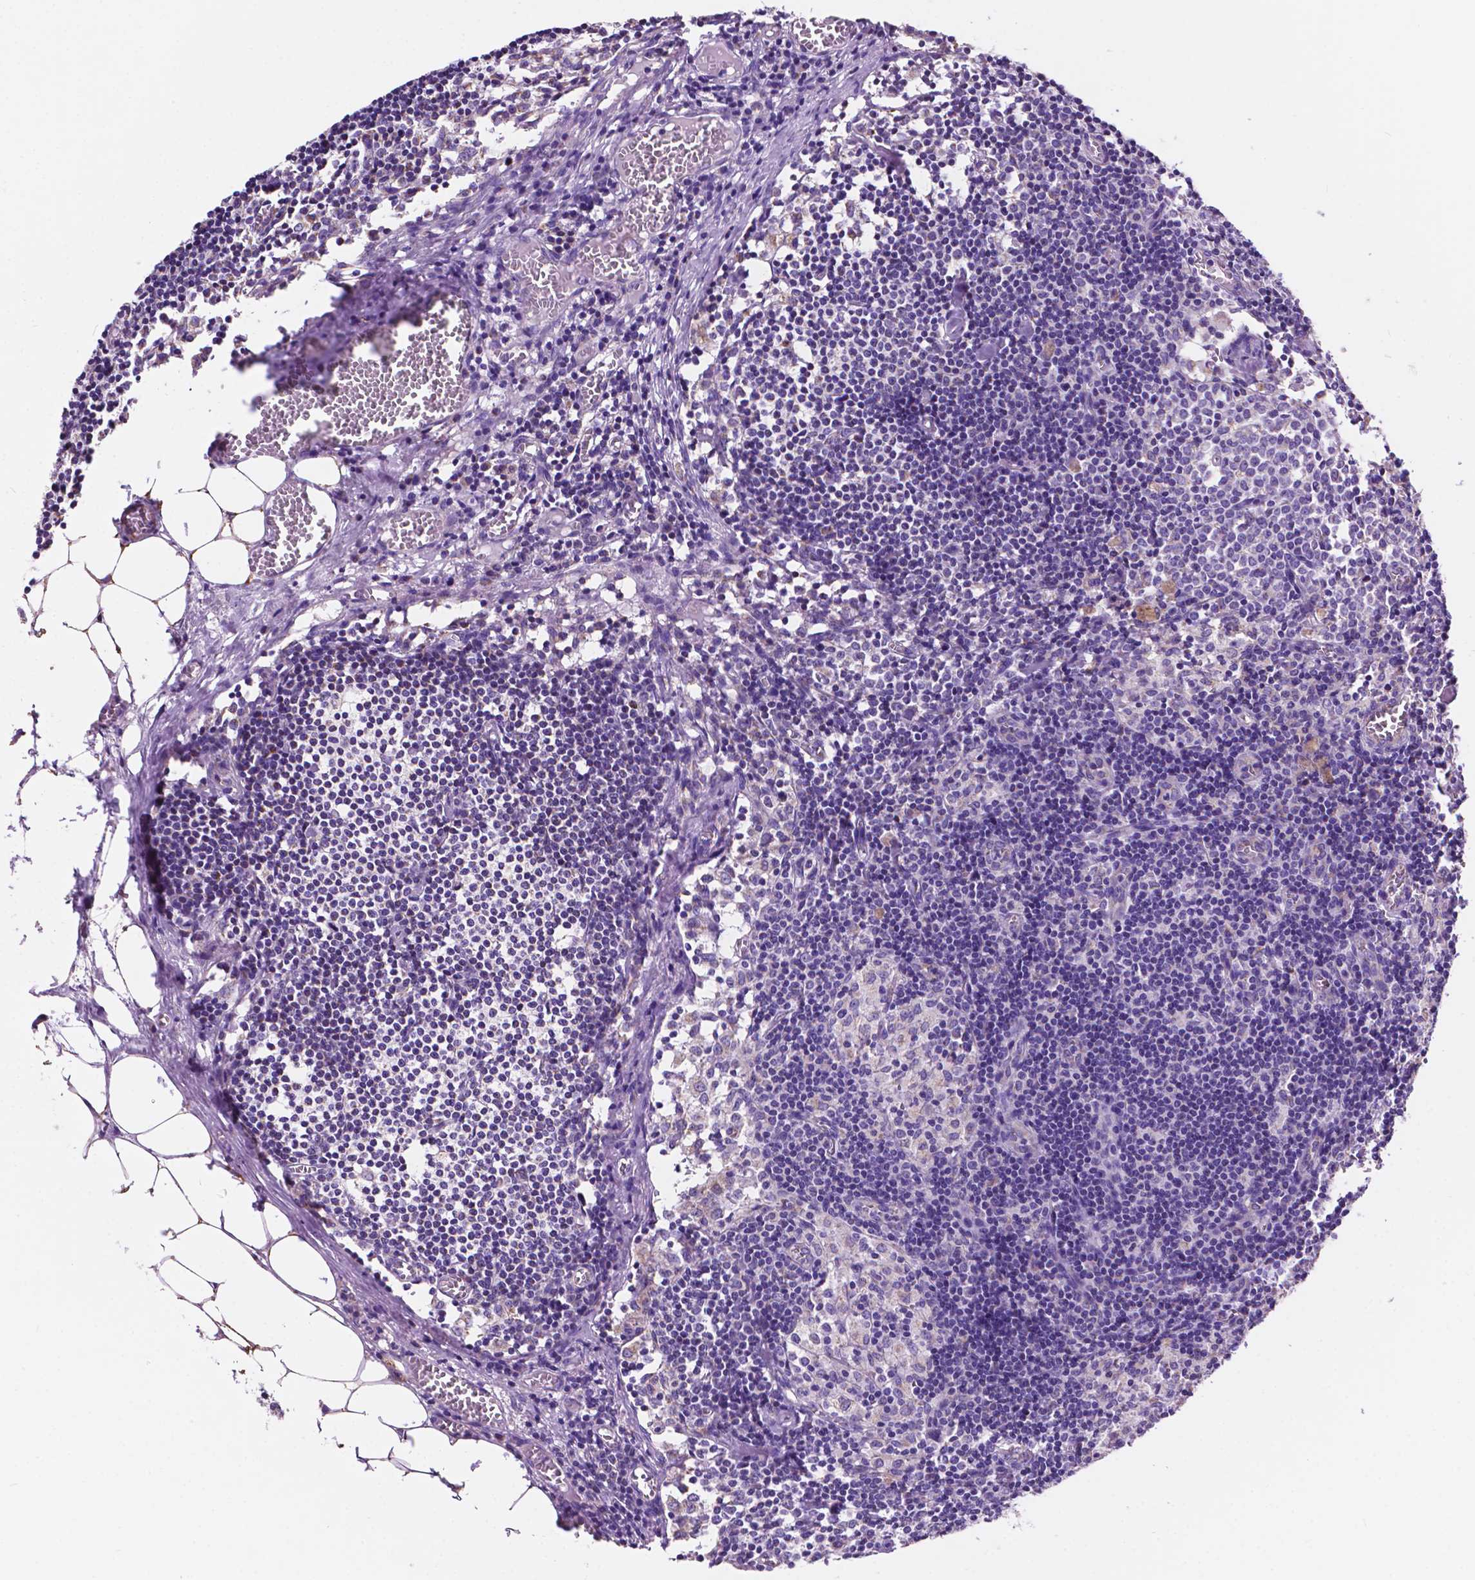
{"staining": {"intensity": "negative", "quantity": "none", "location": "none"}, "tissue": "lymph node", "cell_type": "Germinal center cells", "image_type": "normal", "snomed": [{"axis": "morphology", "description": "Normal tissue, NOS"}, {"axis": "topography", "description": "Lymph node"}], "caption": "Immunohistochemistry micrograph of benign lymph node: human lymph node stained with DAB (3,3'-diaminobenzidine) exhibits no significant protein positivity in germinal center cells.", "gene": "TRPV5", "patient": {"sex": "female", "age": 52}}